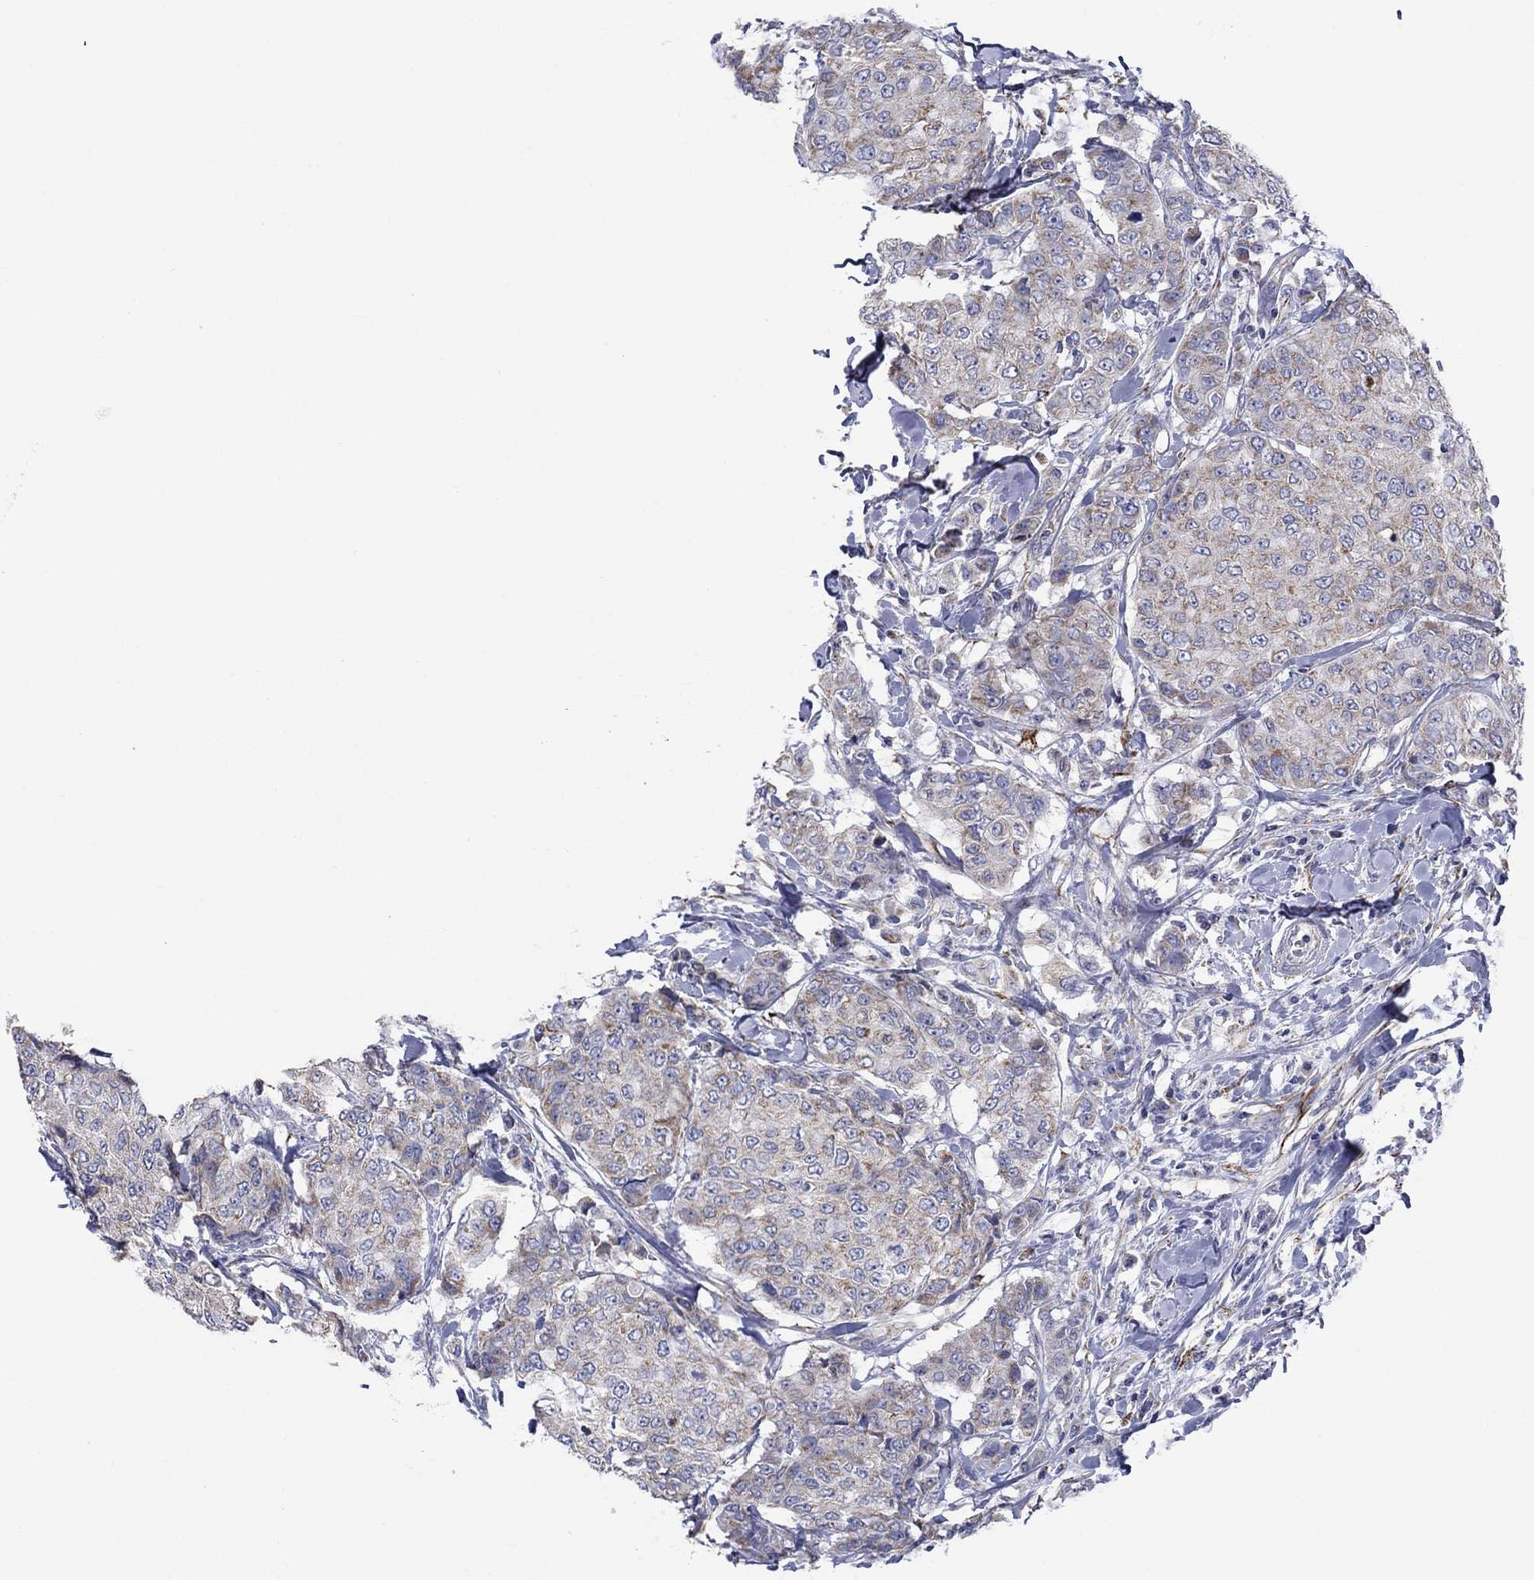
{"staining": {"intensity": "weak", "quantity": "25%-75%", "location": "cytoplasmic/membranous"}, "tissue": "breast cancer", "cell_type": "Tumor cells", "image_type": "cancer", "snomed": [{"axis": "morphology", "description": "Duct carcinoma"}, {"axis": "topography", "description": "Breast"}], "caption": "This is an image of immunohistochemistry (IHC) staining of intraductal carcinoma (breast), which shows weak expression in the cytoplasmic/membranous of tumor cells.", "gene": "CISD1", "patient": {"sex": "female", "age": 27}}